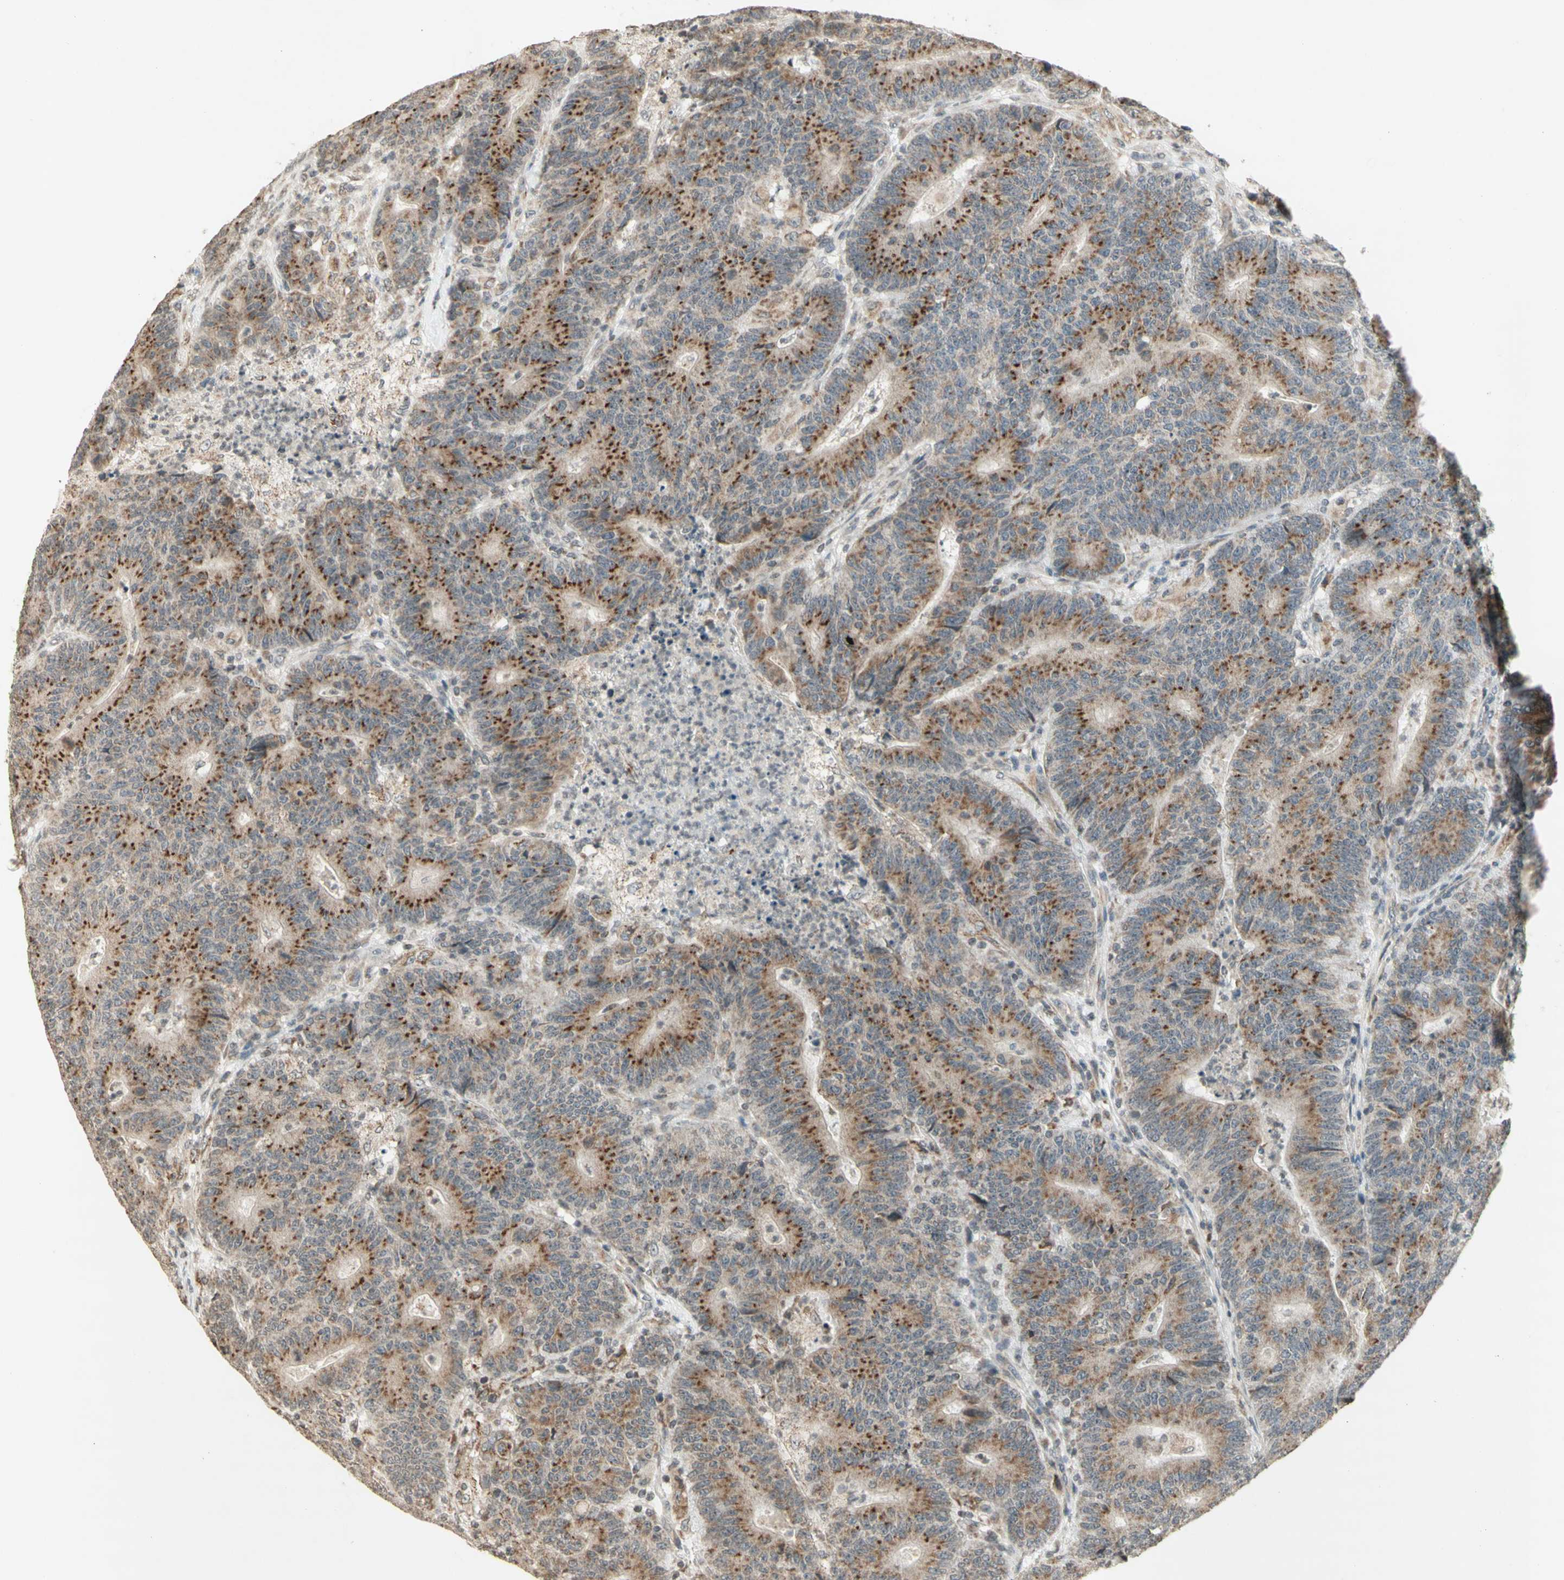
{"staining": {"intensity": "moderate", "quantity": ">75%", "location": "cytoplasmic/membranous"}, "tissue": "colorectal cancer", "cell_type": "Tumor cells", "image_type": "cancer", "snomed": [{"axis": "morphology", "description": "Normal tissue, NOS"}, {"axis": "morphology", "description": "Adenocarcinoma, NOS"}, {"axis": "topography", "description": "Colon"}], "caption": "Immunohistochemical staining of adenocarcinoma (colorectal) reveals medium levels of moderate cytoplasmic/membranous protein positivity in approximately >75% of tumor cells.", "gene": "CCNI", "patient": {"sex": "female", "age": 75}}